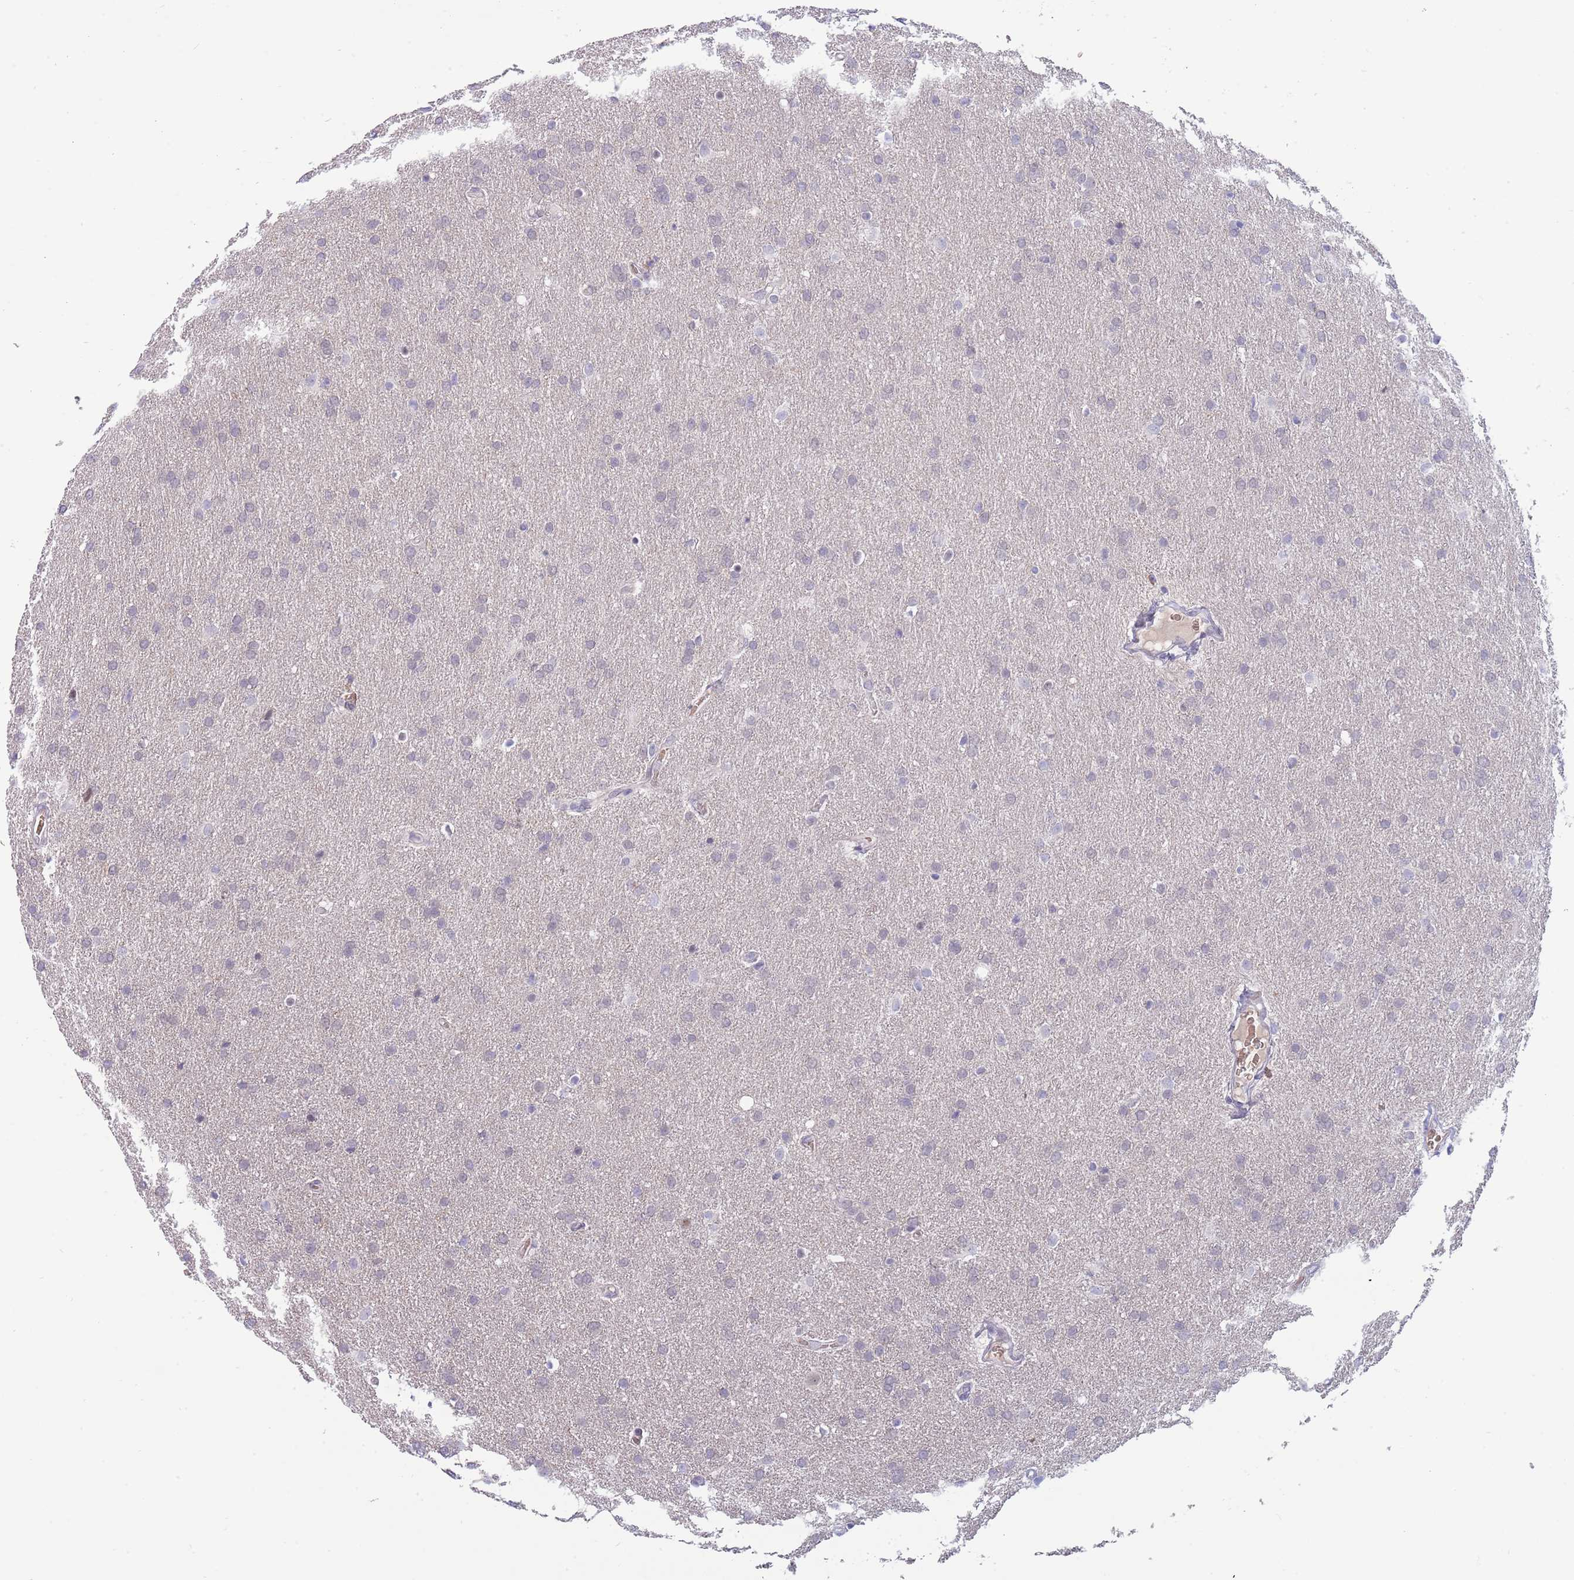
{"staining": {"intensity": "negative", "quantity": "none", "location": "none"}, "tissue": "glioma", "cell_type": "Tumor cells", "image_type": "cancer", "snomed": [{"axis": "morphology", "description": "Glioma, malignant, Low grade"}, {"axis": "topography", "description": "Brain"}], "caption": "DAB (3,3'-diaminobenzidine) immunohistochemical staining of glioma reveals no significant positivity in tumor cells. The staining was performed using DAB to visualize the protein expression in brown, while the nuclei were stained in blue with hematoxylin (Magnification: 20x).", "gene": "LYPD6B", "patient": {"sex": "female", "age": 32}}